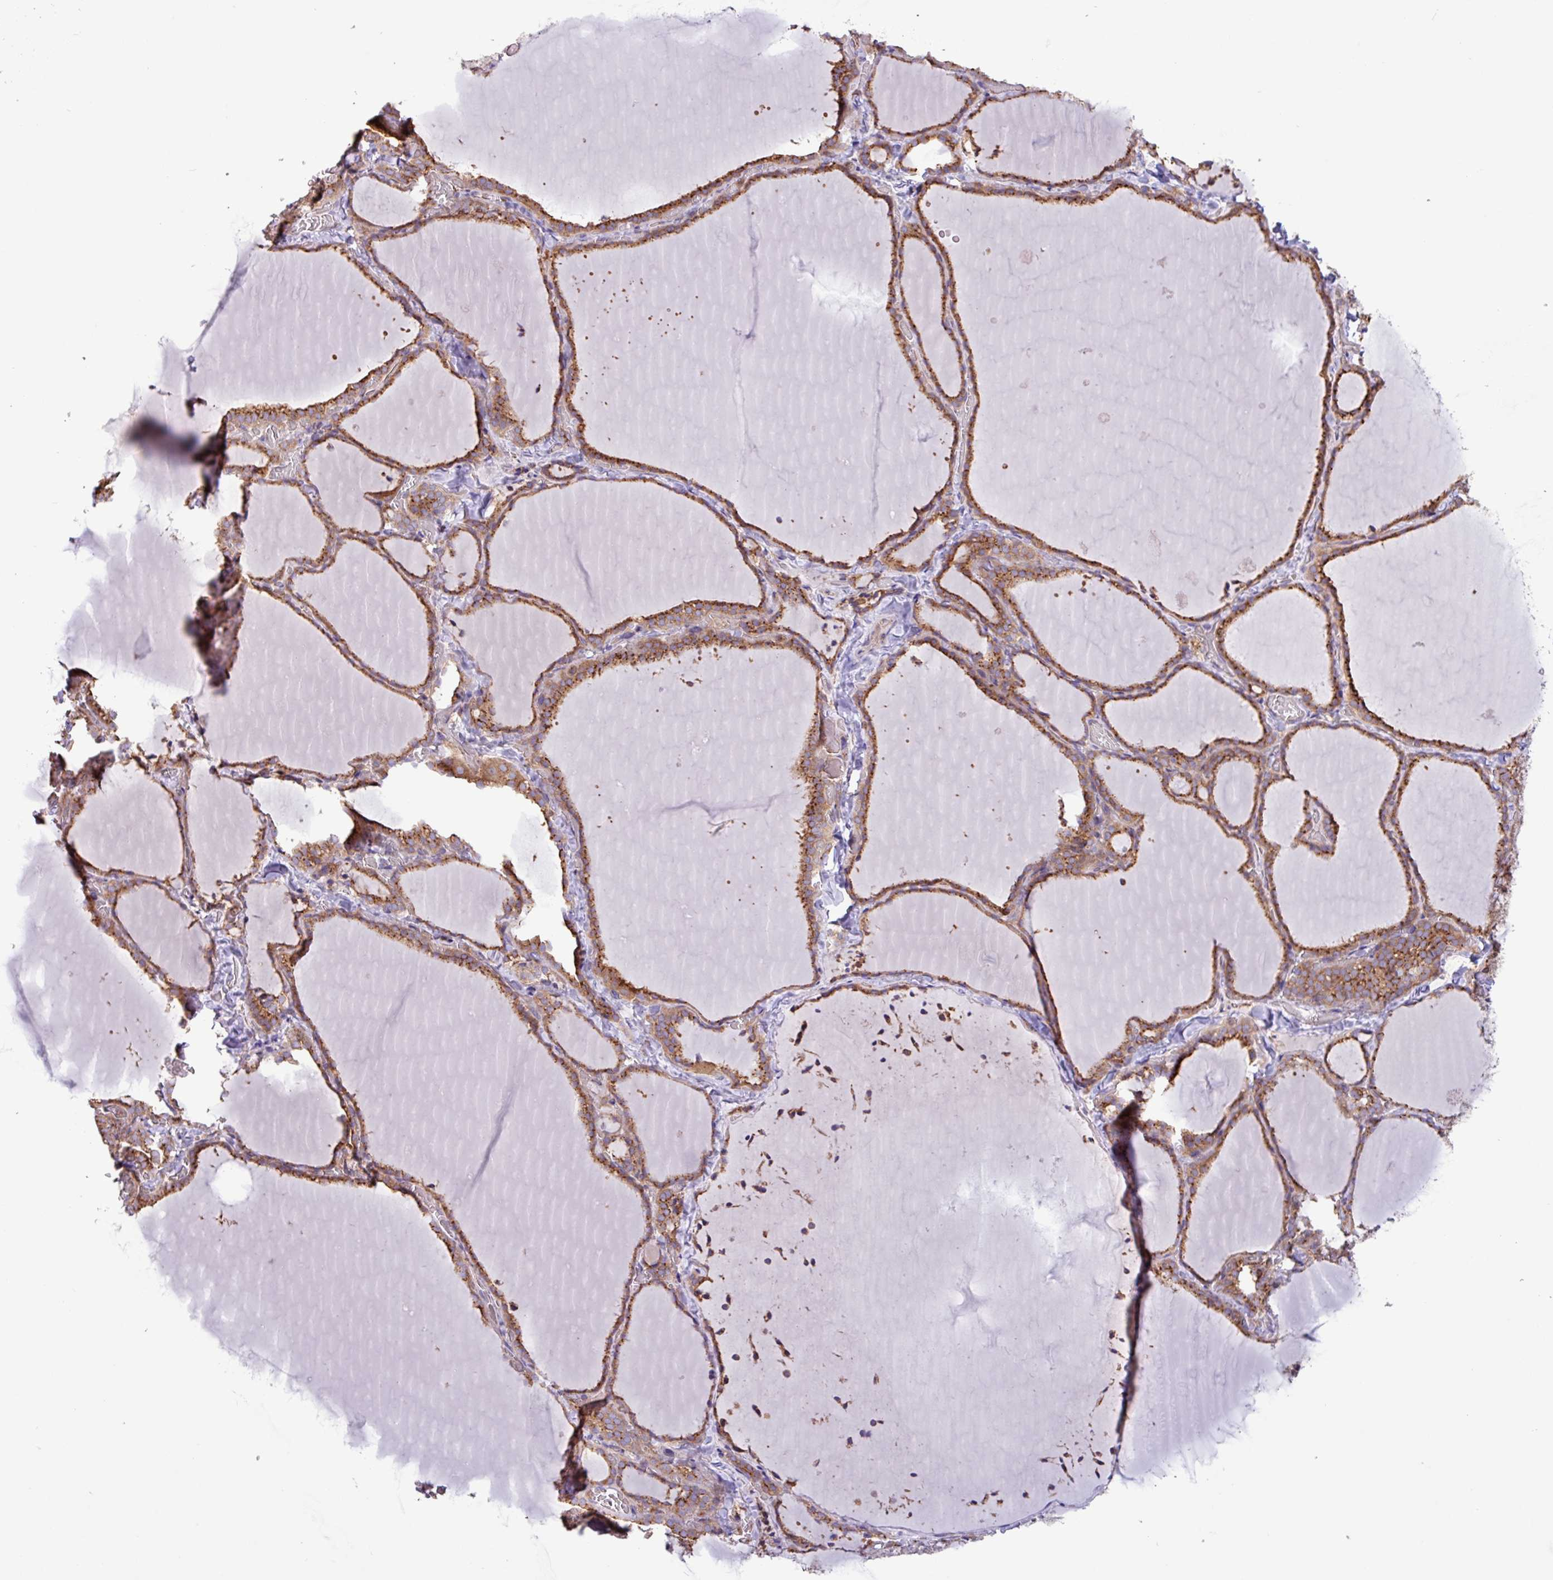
{"staining": {"intensity": "strong", "quantity": ">75%", "location": "cytoplasmic/membranous"}, "tissue": "thyroid gland", "cell_type": "Glandular cells", "image_type": "normal", "snomed": [{"axis": "morphology", "description": "Normal tissue, NOS"}, {"axis": "topography", "description": "Thyroid gland"}], "caption": "The histopathology image shows a brown stain indicating the presence of a protein in the cytoplasmic/membranous of glandular cells in thyroid gland. (IHC, brightfield microscopy, high magnification).", "gene": "RAB19", "patient": {"sex": "female", "age": 22}}